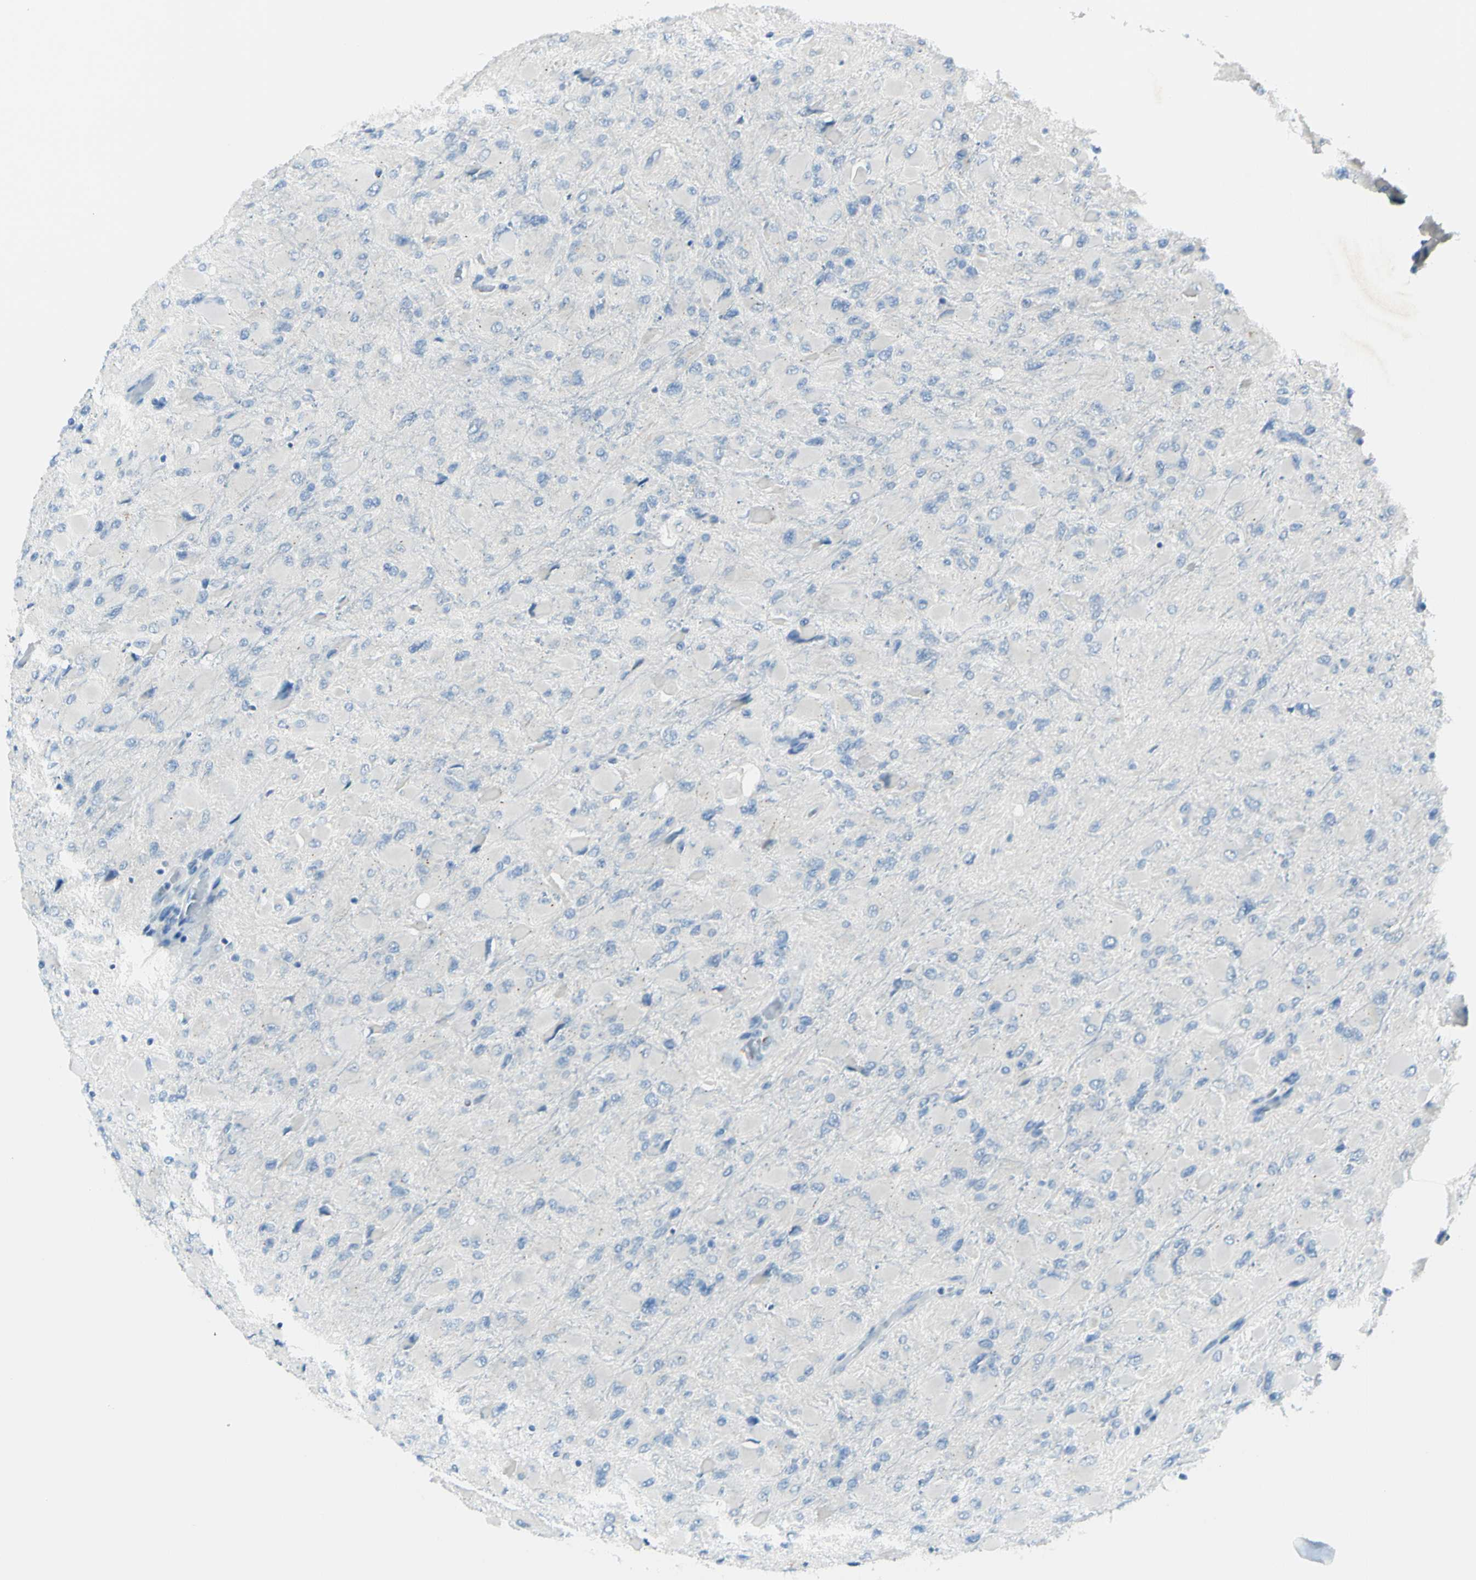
{"staining": {"intensity": "negative", "quantity": "none", "location": "none"}, "tissue": "glioma", "cell_type": "Tumor cells", "image_type": "cancer", "snomed": [{"axis": "morphology", "description": "Glioma, malignant, High grade"}, {"axis": "topography", "description": "Cerebral cortex"}], "caption": "IHC photomicrograph of glioma stained for a protein (brown), which displays no expression in tumor cells.", "gene": "B4GALT1", "patient": {"sex": "female", "age": 36}}